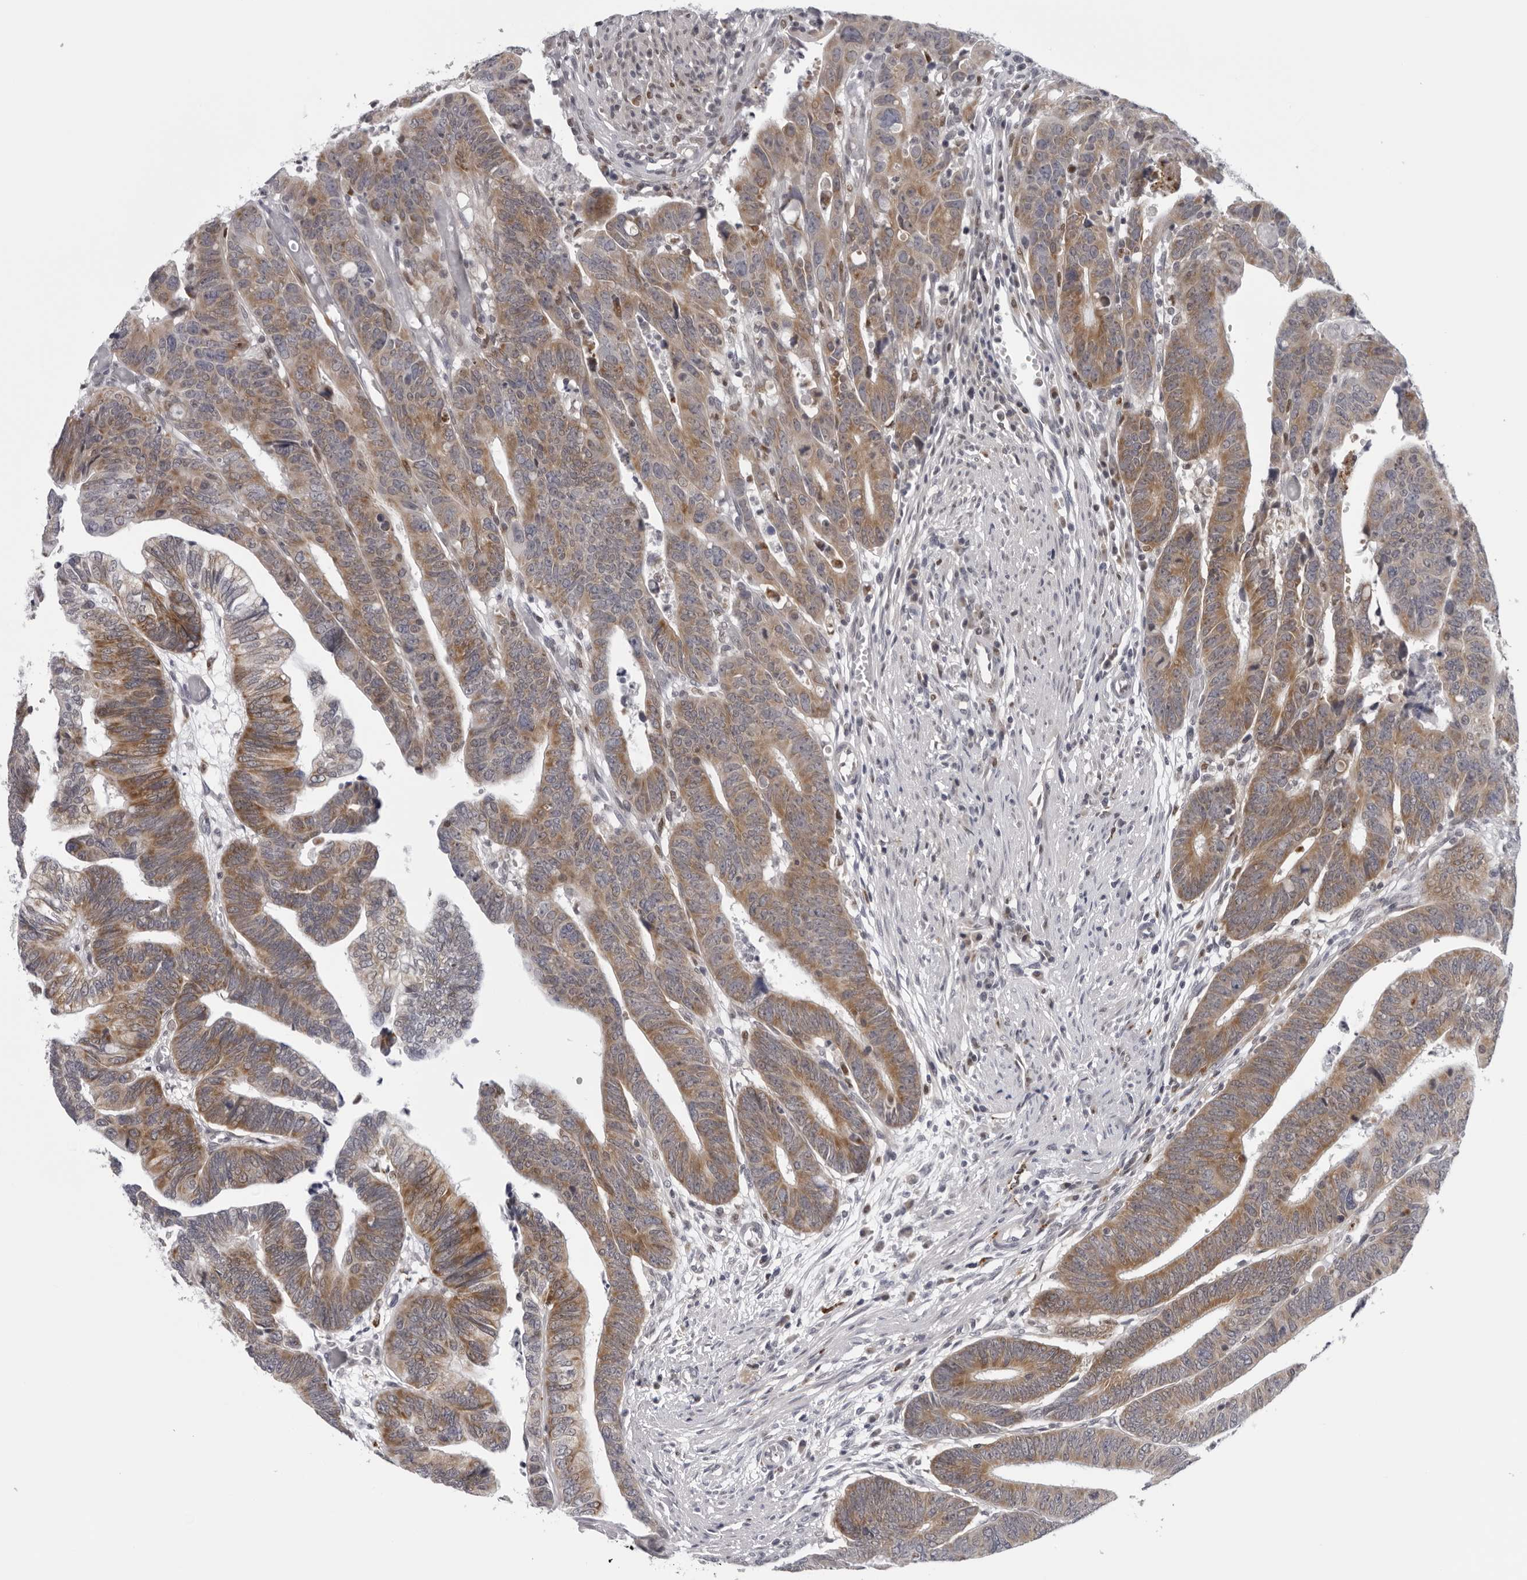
{"staining": {"intensity": "moderate", "quantity": ">75%", "location": "cytoplasmic/membranous"}, "tissue": "colorectal cancer", "cell_type": "Tumor cells", "image_type": "cancer", "snomed": [{"axis": "morphology", "description": "Adenocarcinoma, NOS"}, {"axis": "topography", "description": "Rectum"}], "caption": "DAB (3,3'-diaminobenzidine) immunohistochemical staining of human colorectal cancer demonstrates moderate cytoplasmic/membranous protein positivity in about >75% of tumor cells. Nuclei are stained in blue.", "gene": "CPT2", "patient": {"sex": "female", "age": 65}}